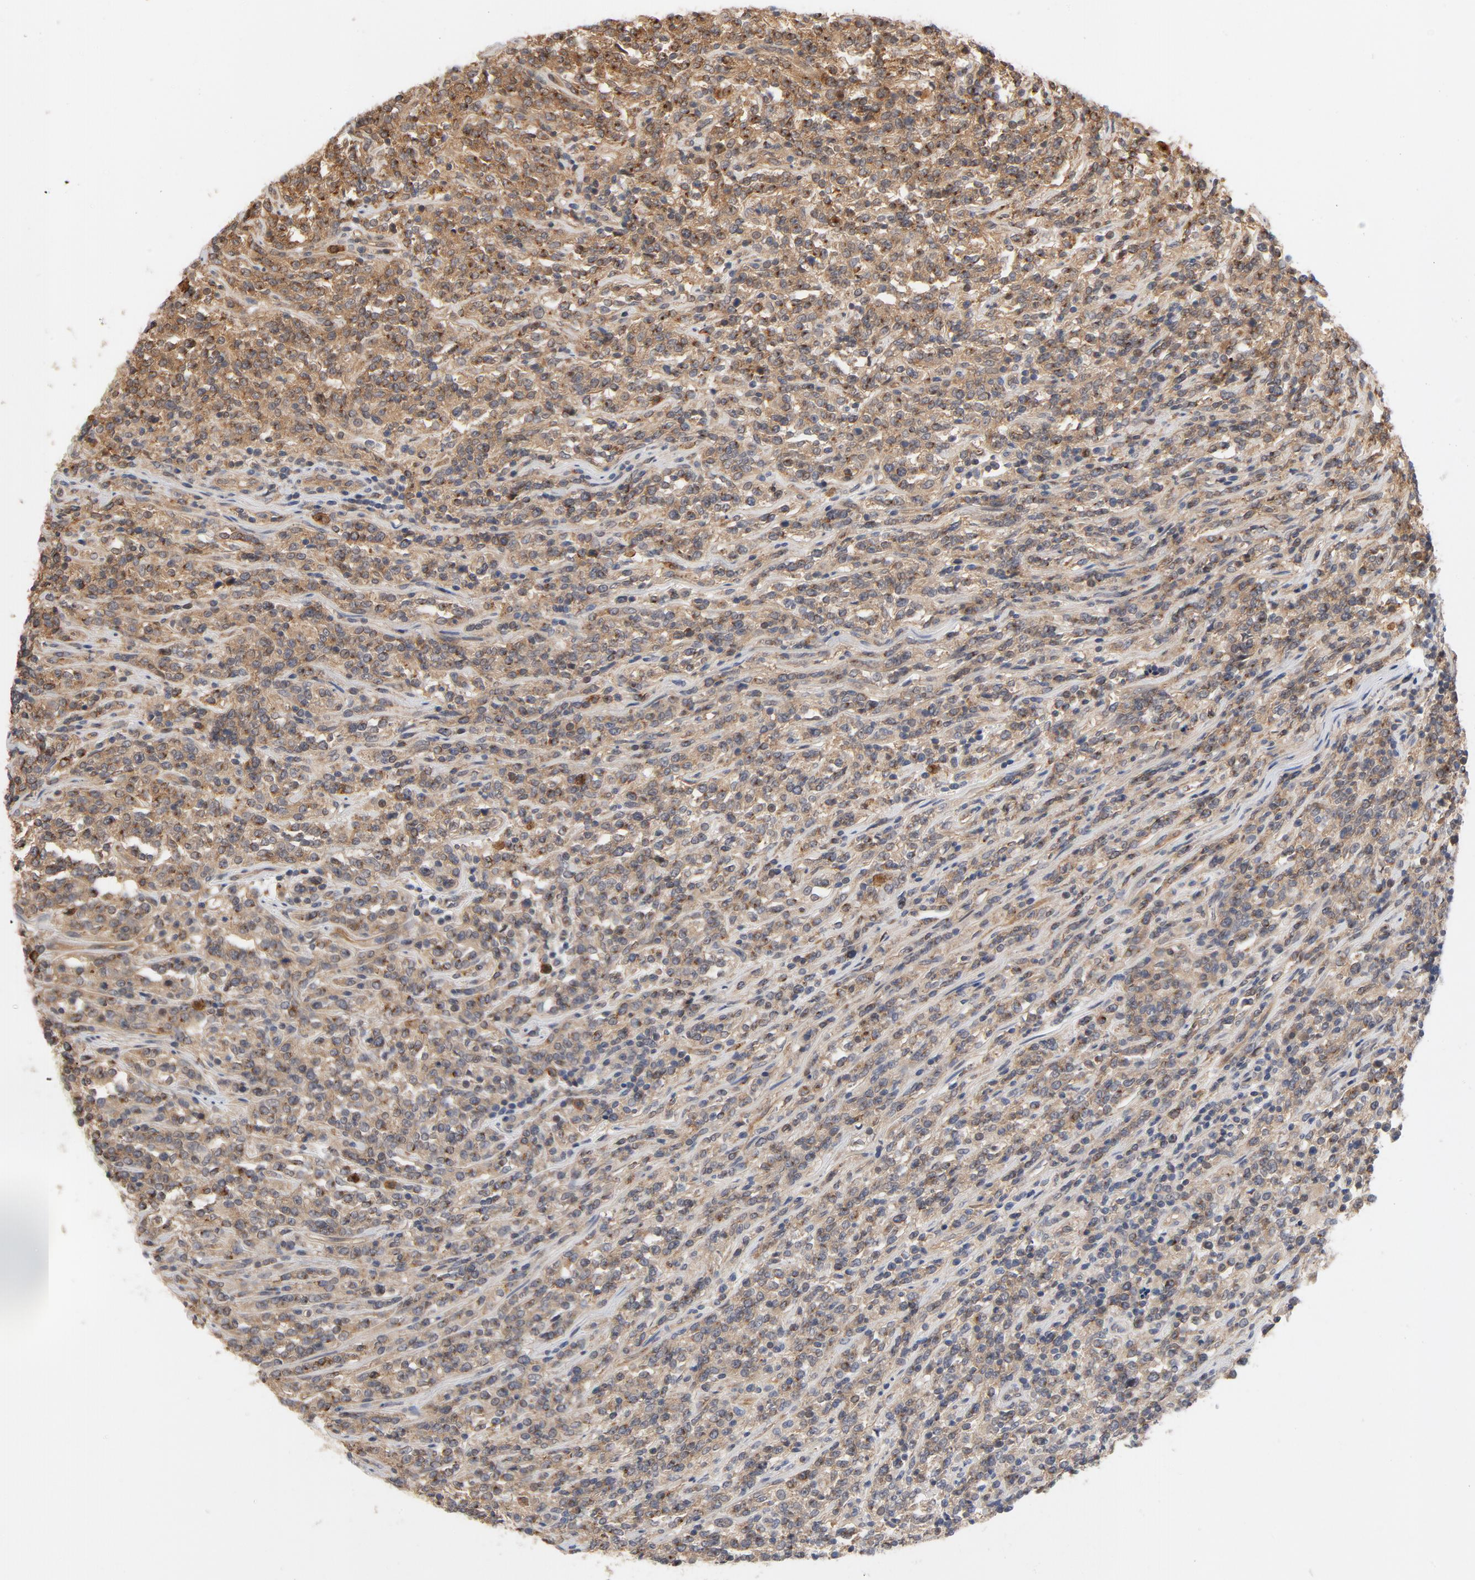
{"staining": {"intensity": "negative", "quantity": "none", "location": "none"}, "tissue": "lymphoma", "cell_type": "Tumor cells", "image_type": "cancer", "snomed": [{"axis": "morphology", "description": "Malignant lymphoma, non-Hodgkin's type, High grade"}, {"axis": "topography", "description": "Soft tissue"}], "caption": "Micrograph shows no protein expression in tumor cells of lymphoma tissue. (DAB (3,3'-diaminobenzidine) immunohistochemistry with hematoxylin counter stain).", "gene": "PITPNM2", "patient": {"sex": "male", "age": 18}}